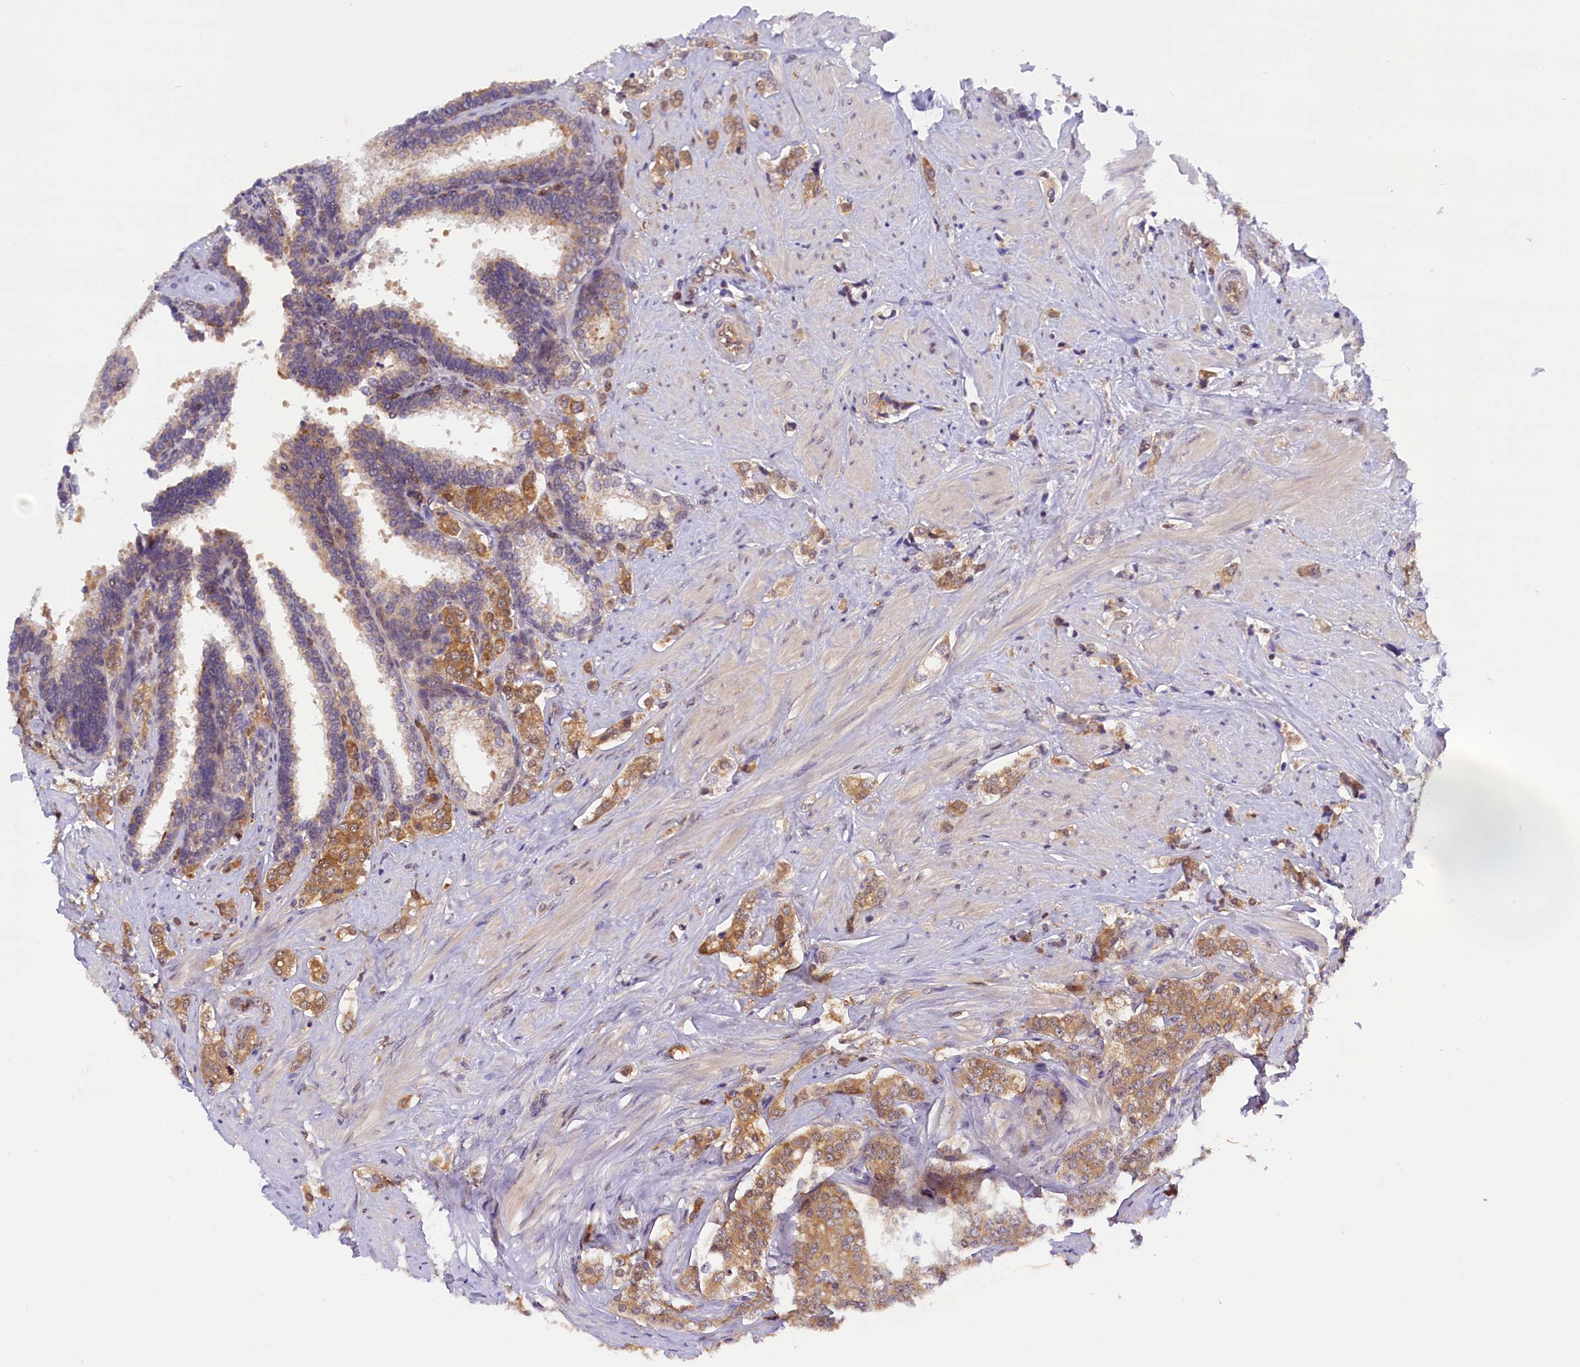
{"staining": {"intensity": "moderate", "quantity": ">75%", "location": "cytoplasmic/membranous"}, "tissue": "prostate cancer", "cell_type": "Tumor cells", "image_type": "cancer", "snomed": [{"axis": "morphology", "description": "Adenocarcinoma, High grade"}, {"axis": "topography", "description": "Prostate"}], "caption": "Moderate cytoplasmic/membranous positivity for a protein is appreciated in approximately >75% of tumor cells of prostate adenocarcinoma (high-grade) using immunohistochemistry.", "gene": "TBCB", "patient": {"sex": "male", "age": 62}}